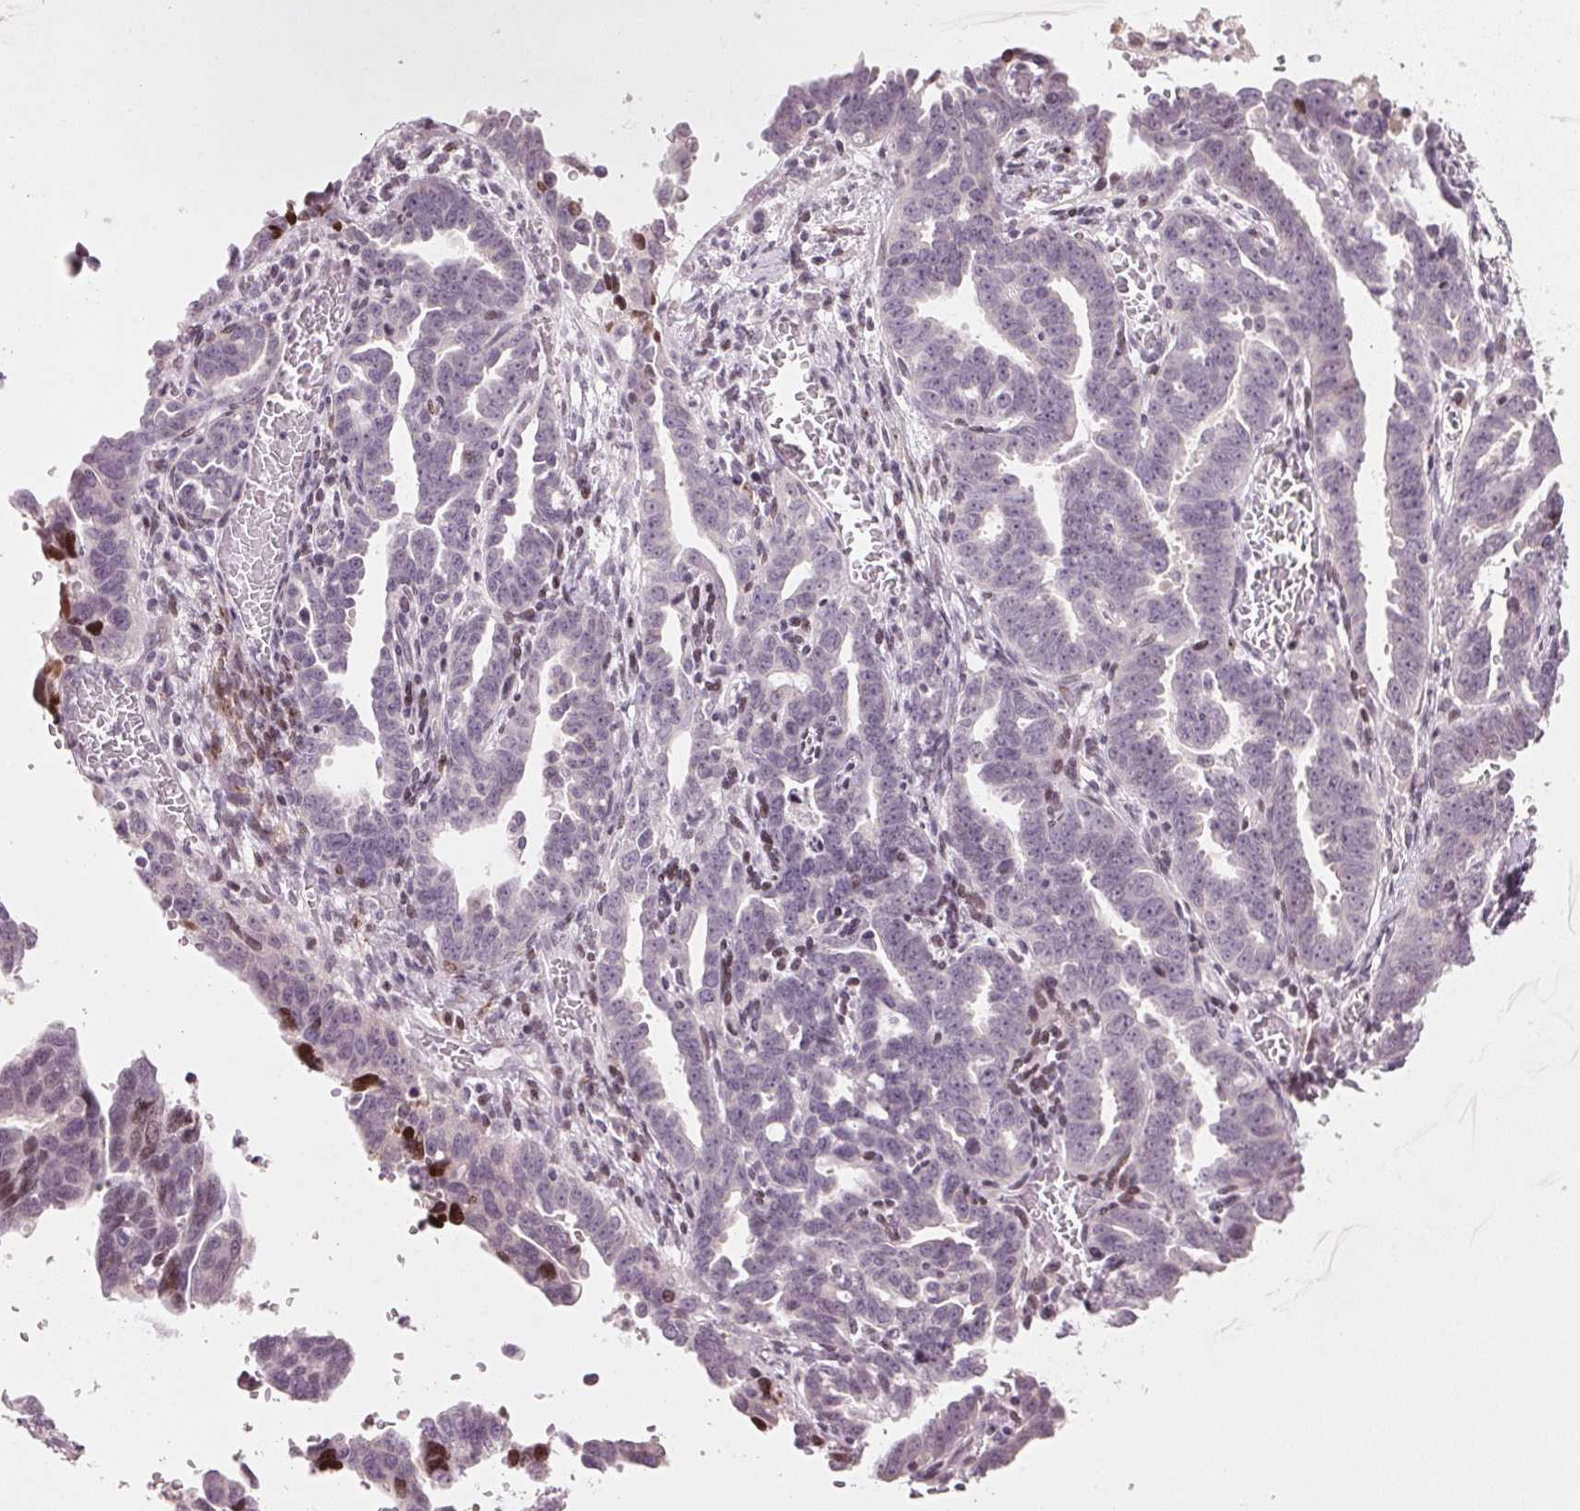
{"staining": {"intensity": "negative", "quantity": "none", "location": "none"}, "tissue": "ovarian cancer", "cell_type": "Tumor cells", "image_type": "cancer", "snomed": [{"axis": "morphology", "description": "Cystadenocarcinoma, serous, NOS"}, {"axis": "topography", "description": "Ovary"}], "caption": "An image of human serous cystadenocarcinoma (ovarian) is negative for staining in tumor cells.", "gene": "SFRP4", "patient": {"sex": "female", "age": 69}}